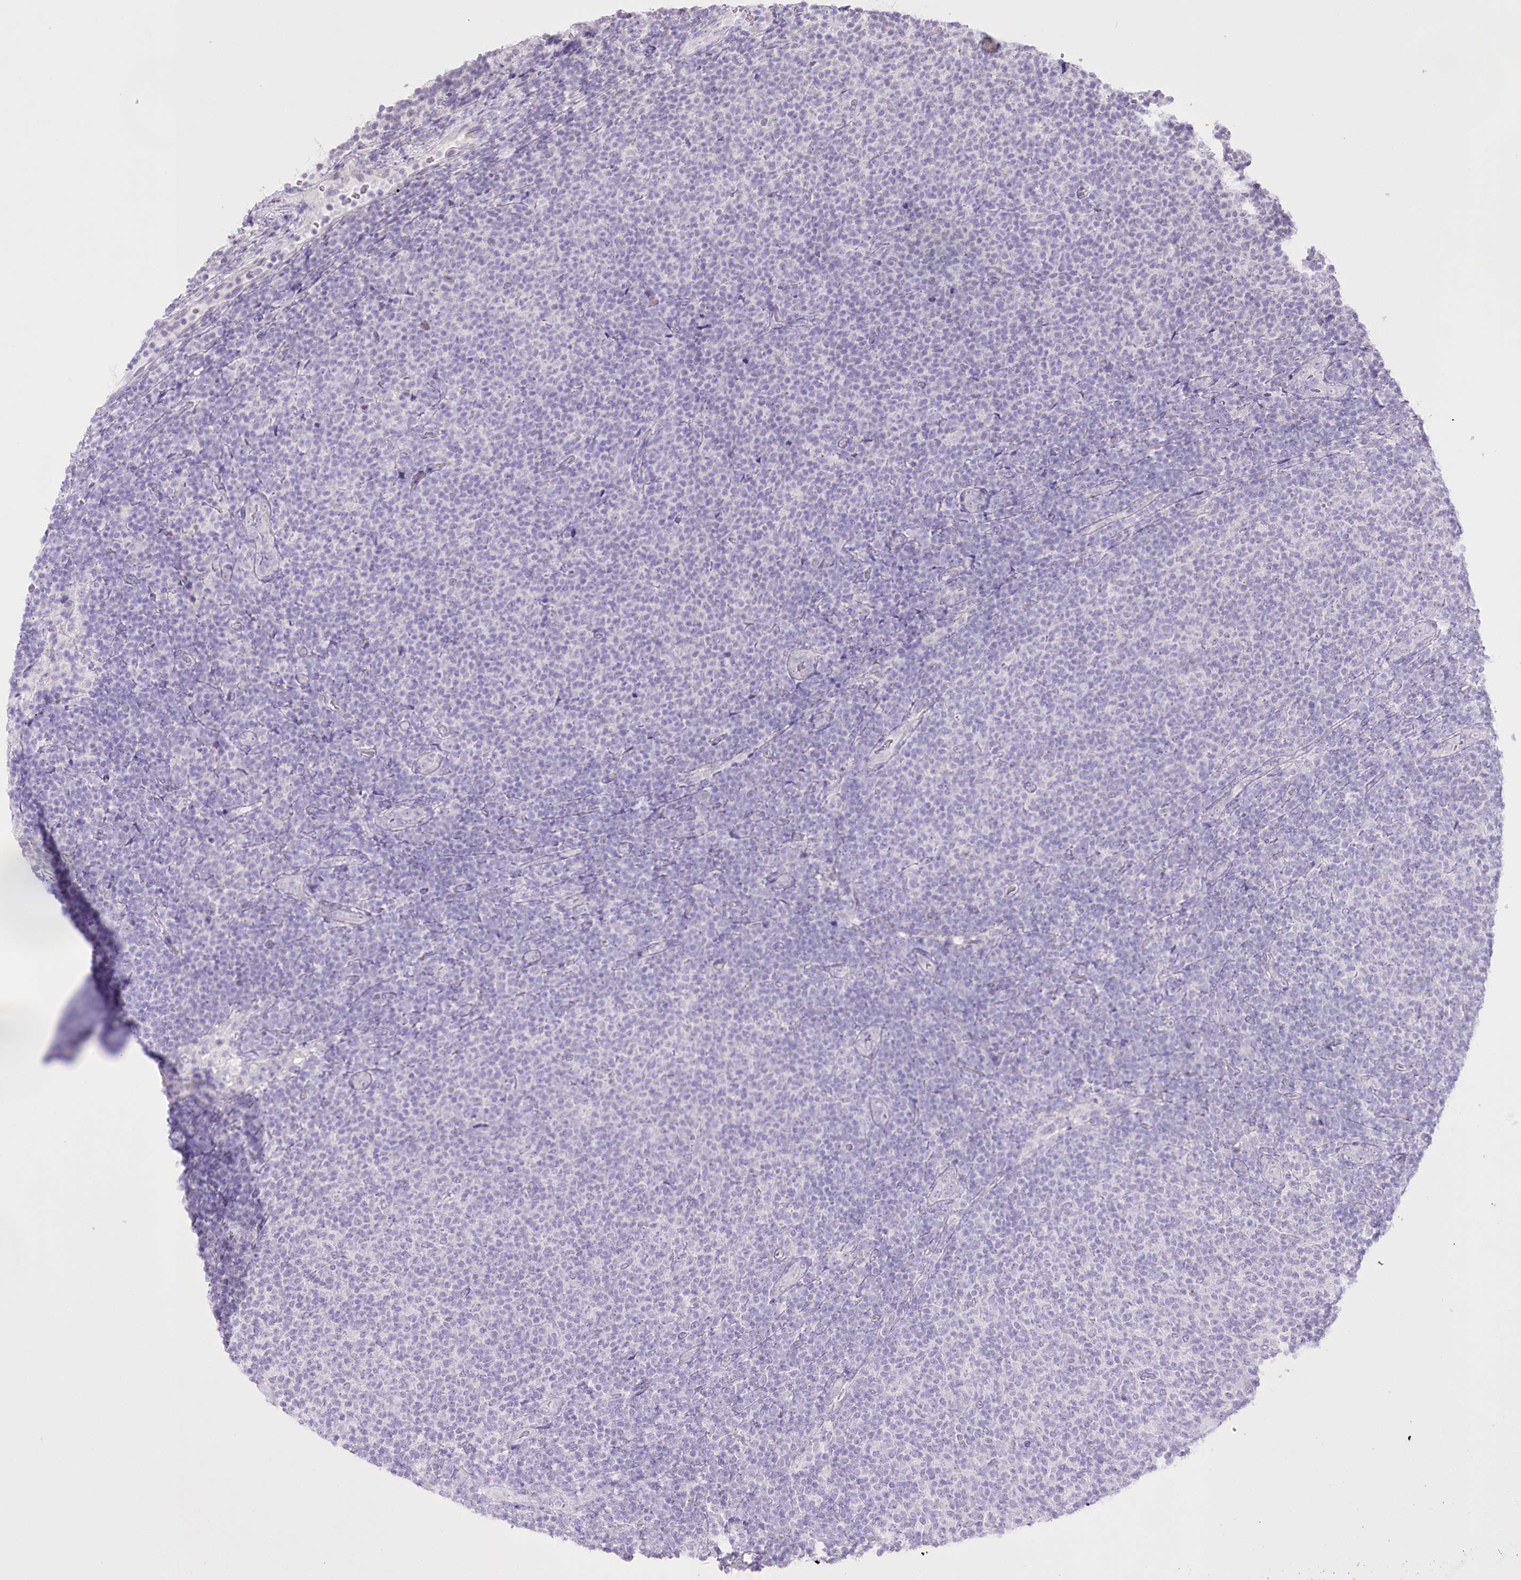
{"staining": {"intensity": "negative", "quantity": "none", "location": "none"}, "tissue": "lymphoma", "cell_type": "Tumor cells", "image_type": "cancer", "snomed": [{"axis": "morphology", "description": "Malignant lymphoma, non-Hodgkin's type, Low grade"}, {"axis": "topography", "description": "Lymph node"}], "caption": "This is an immunohistochemistry histopathology image of lymphoma. There is no positivity in tumor cells.", "gene": "SLC39A10", "patient": {"sex": "male", "age": 66}}